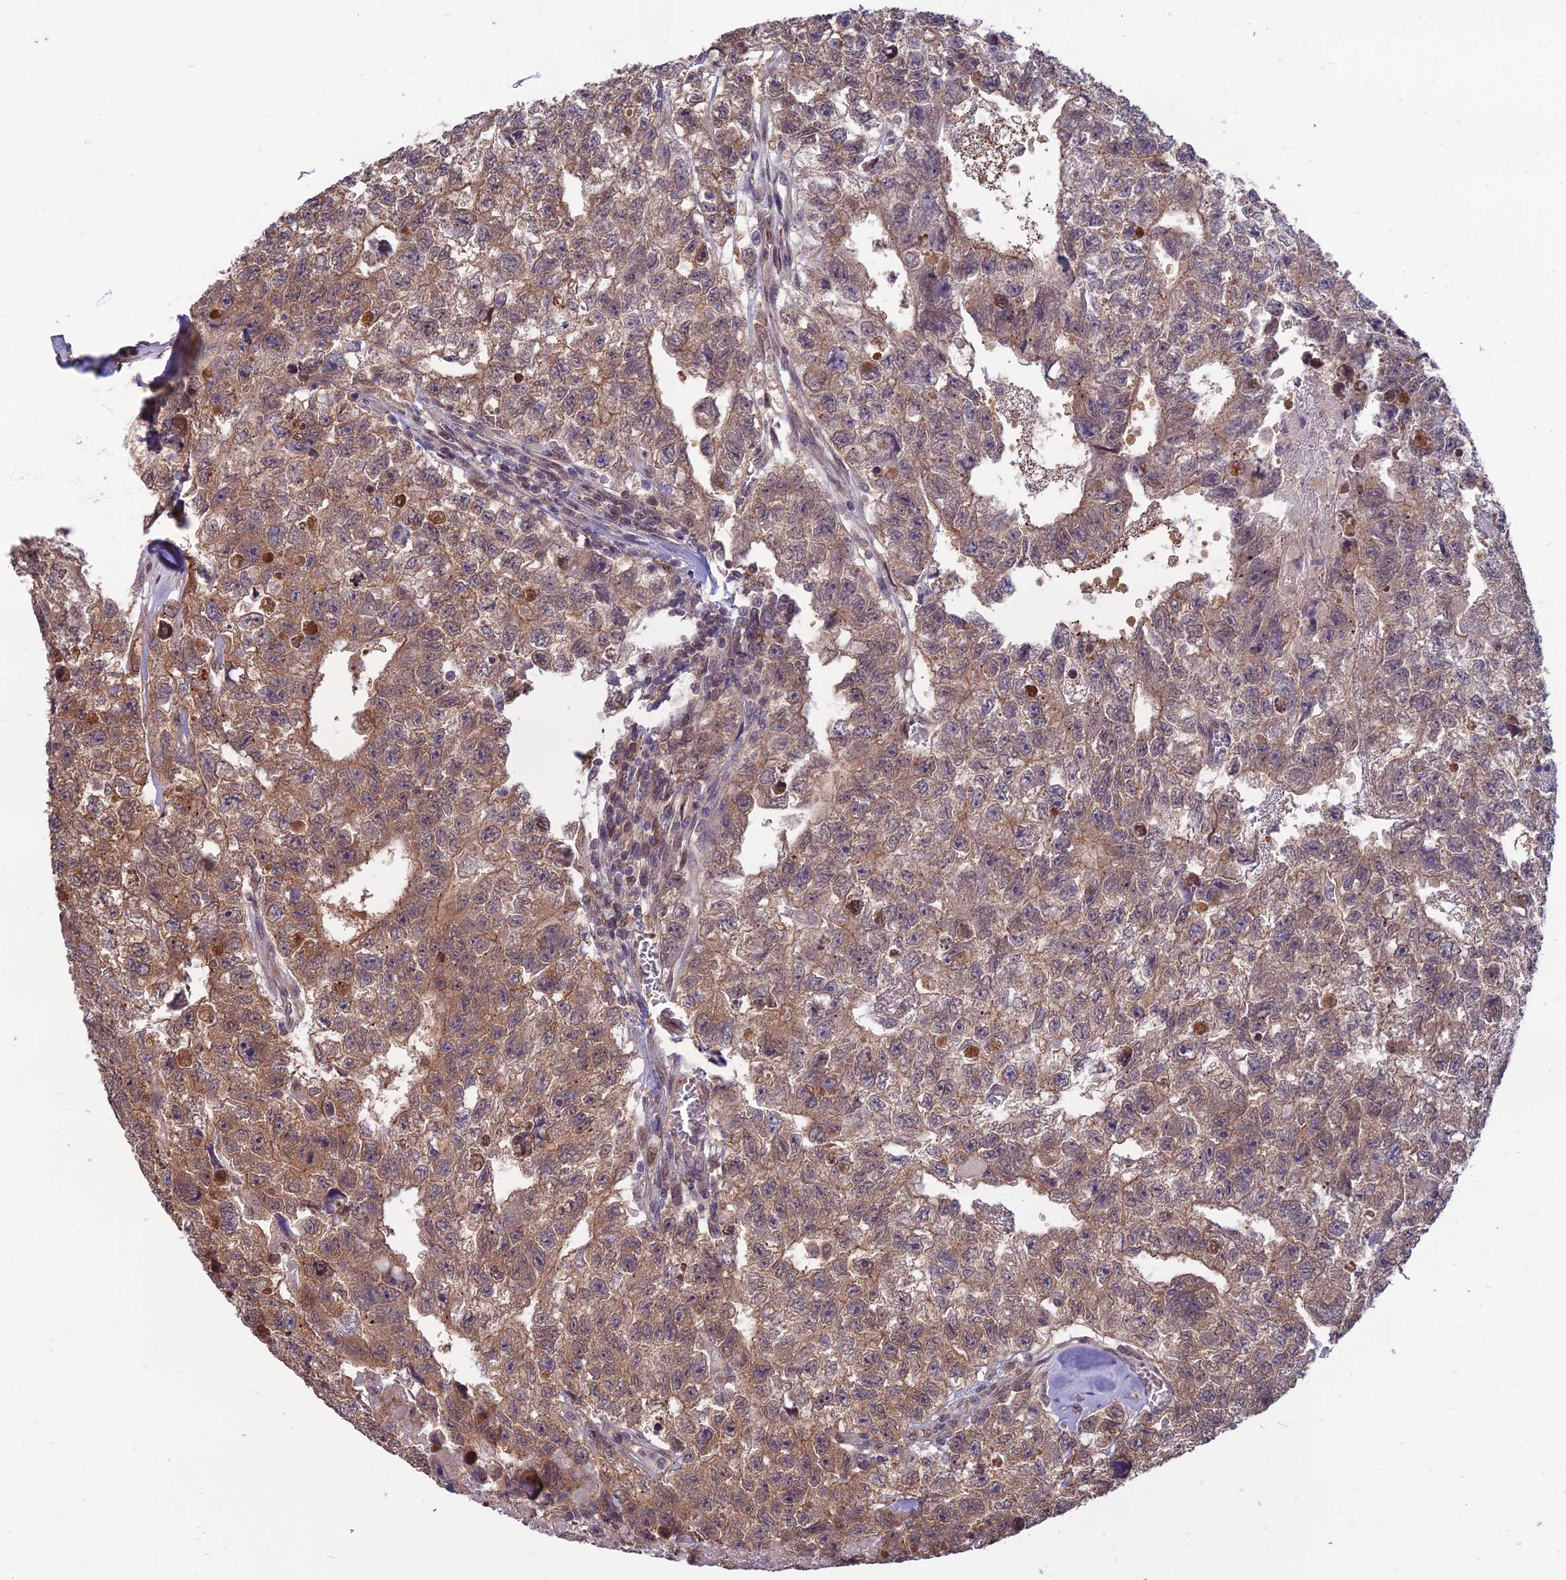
{"staining": {"intensity": "weak", "quantity": ">75%", "location": "cytoplasmic/membranous,nuclear"}, "tissue": "testis cancer", "cell_type": "Tumor cells", "image_type": "cancer", "snomed": [{"axis": "morphology", "description": "Carcinoma, Embryonal, NOS"}, {"axis": "topography", "description": "Testis"}], "caption": "Protein staining of embryonal carcinoma (testis) tissue shows weak cytoplasmic/membranous and nuclear staining in approximately >75% of tumor cells.", "gene": "NR4A3", "patient": {"sex": "male", "age": 26}}